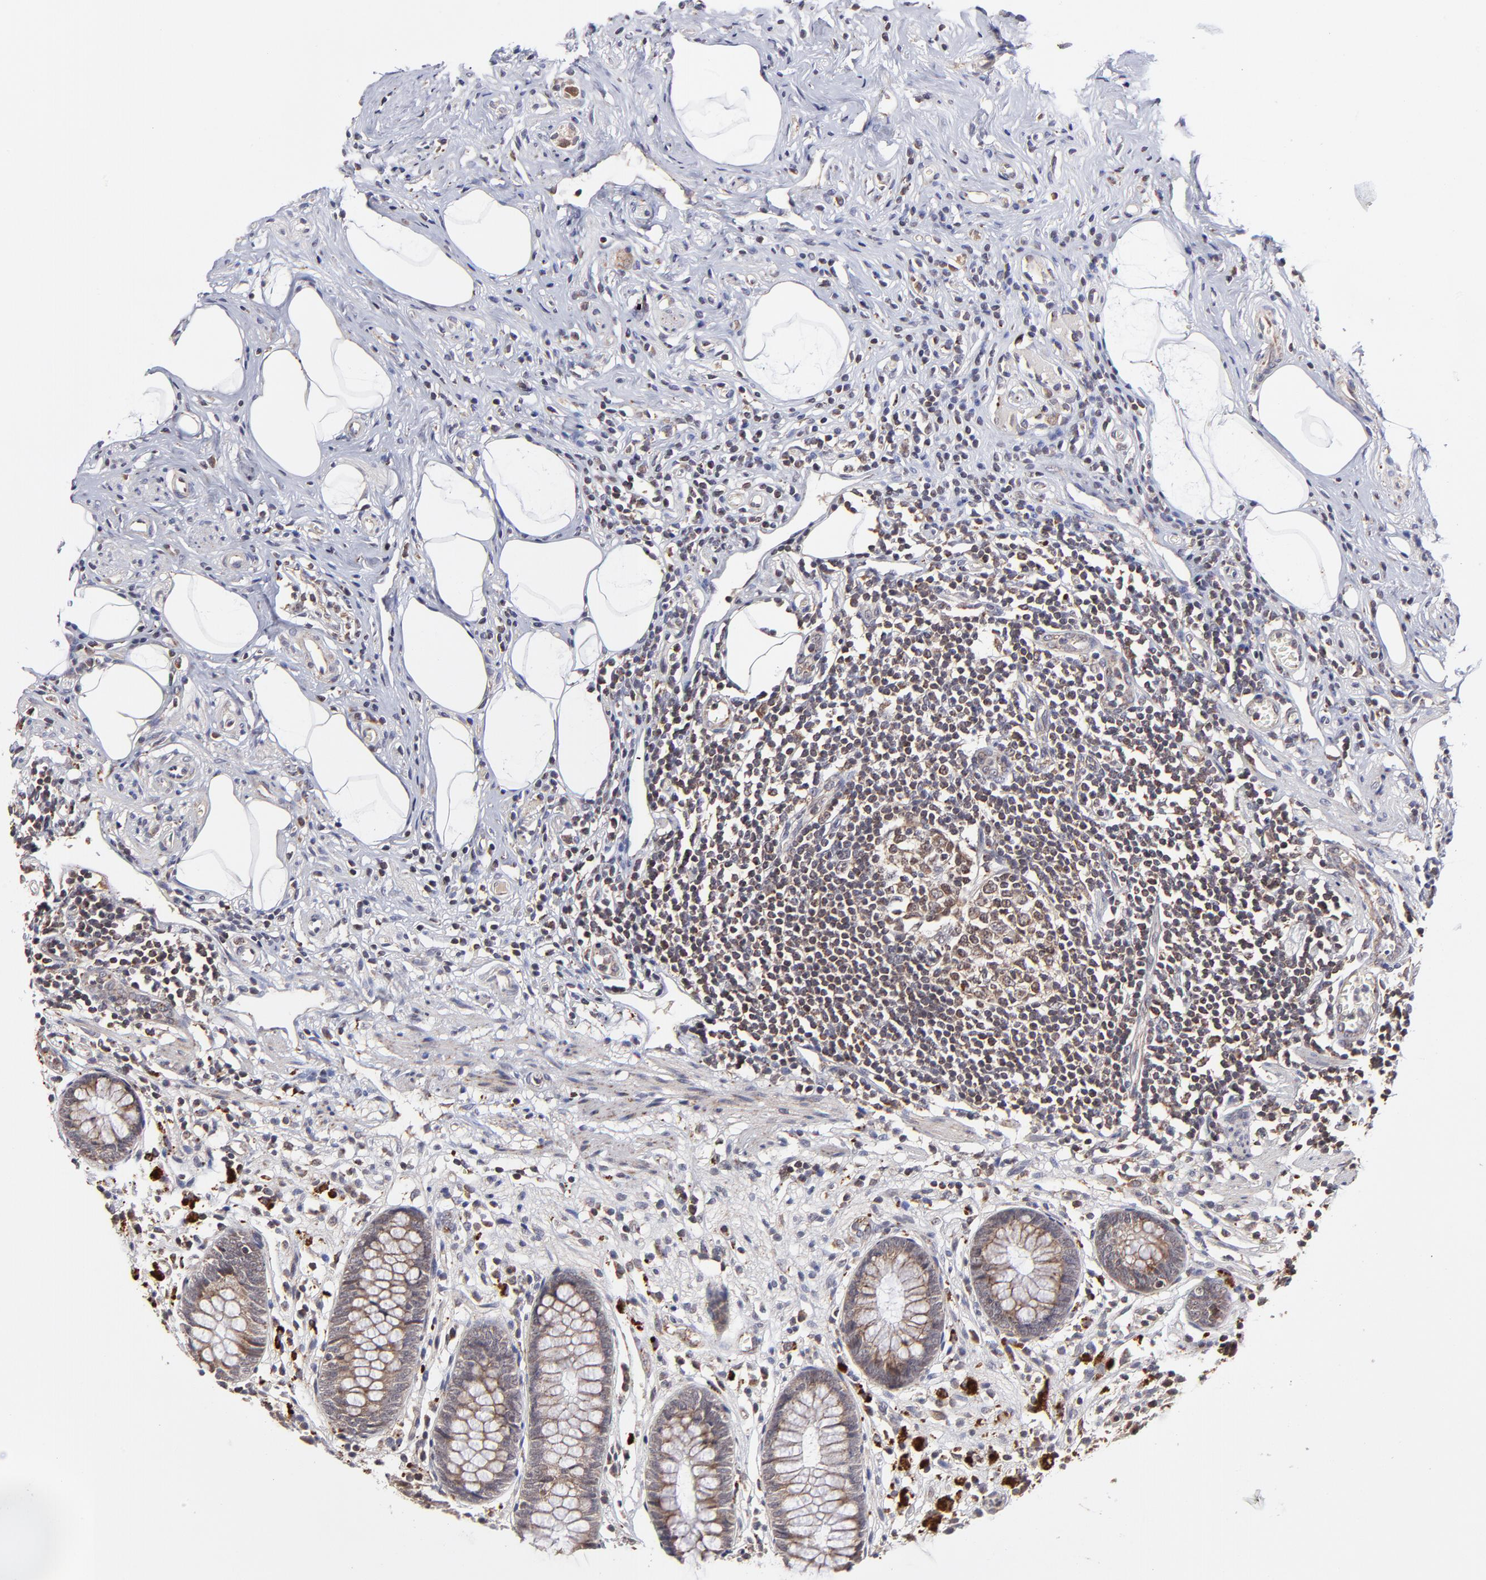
{"staining": {"intensity": "weak", "quantity": ">75%", "location": "cytoplasmic/membranous"}, "tissue": "appendix", "cell_type": "Glandular cells", "image_type": "normal", "snomed": [{"axis": "morphology", "description": "Normal tissue, NOS"}, {"axis": "topography", "description": "Appendix"}], "caption": "High-power microscopy captured an IHC micrograph of normal appendix, revealing weak cytoplasmic/membranous positivity in about >75% of glandular cells. The protein of interest is stained brown, and the nuclei are stained in blue (DAB IHC with brightfield microscopy, high magnification).", "gene": "MAP2K7", "patient": {"sex": "male", "age": 38}}